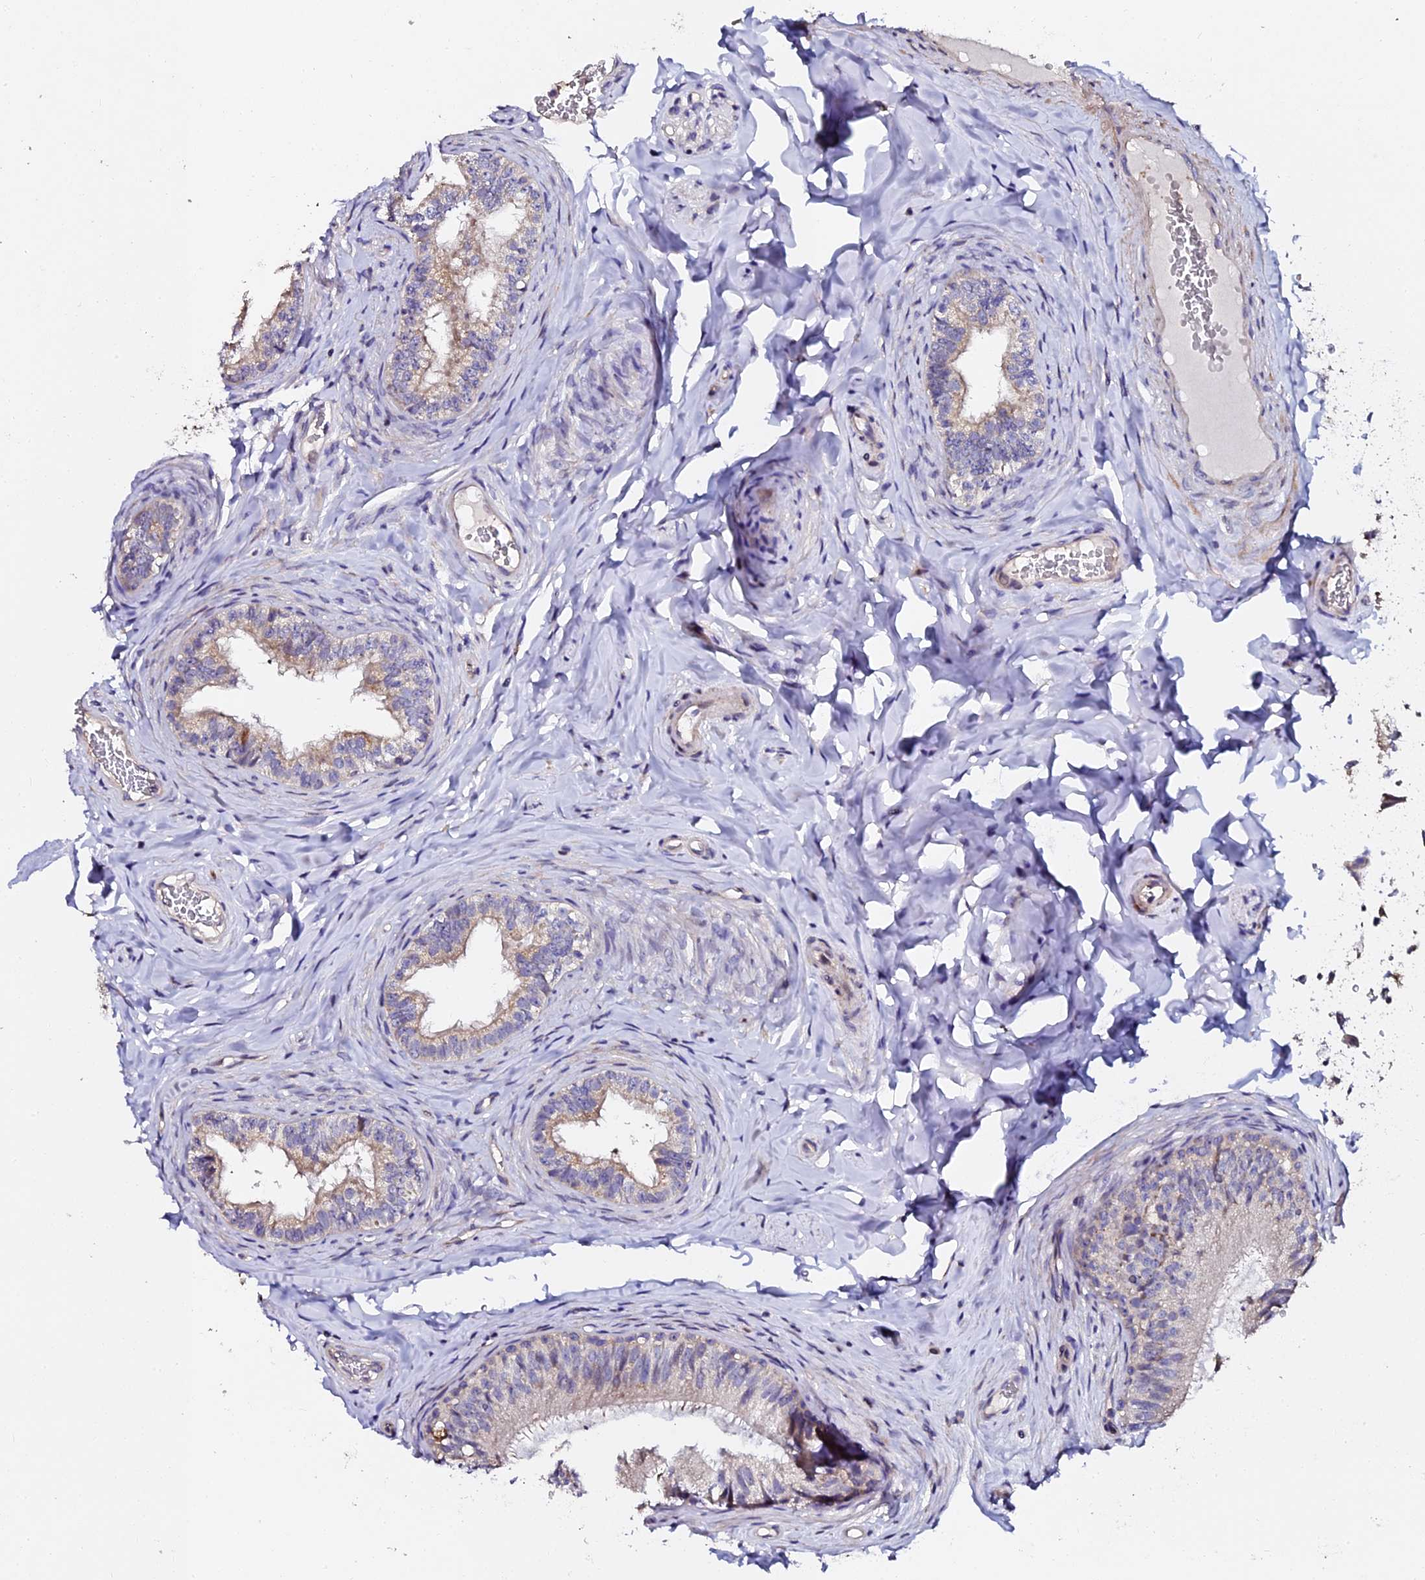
{"staining": {"intensity": "moderate", "quantity": "<25%", "location": "cytoplasmic/membranous,nuclear"}, "tissue": "epididymis", "cell_type": "Glandular cells", "image_type": "normal", "snomed": [{"axis": "morphology", "description": "Normal tissue, NOS"}, {"axis": "topography", "description": "Epididymis"}], "caption": "Immunohistochemistry of unremarkable human epididymis reveals low levels of moderate cytoplasmic/membranous,nuclear expression in about <25% of glandular cells.", "gene": "GPN3", "patient": {"sex": "male", "age": 34}}